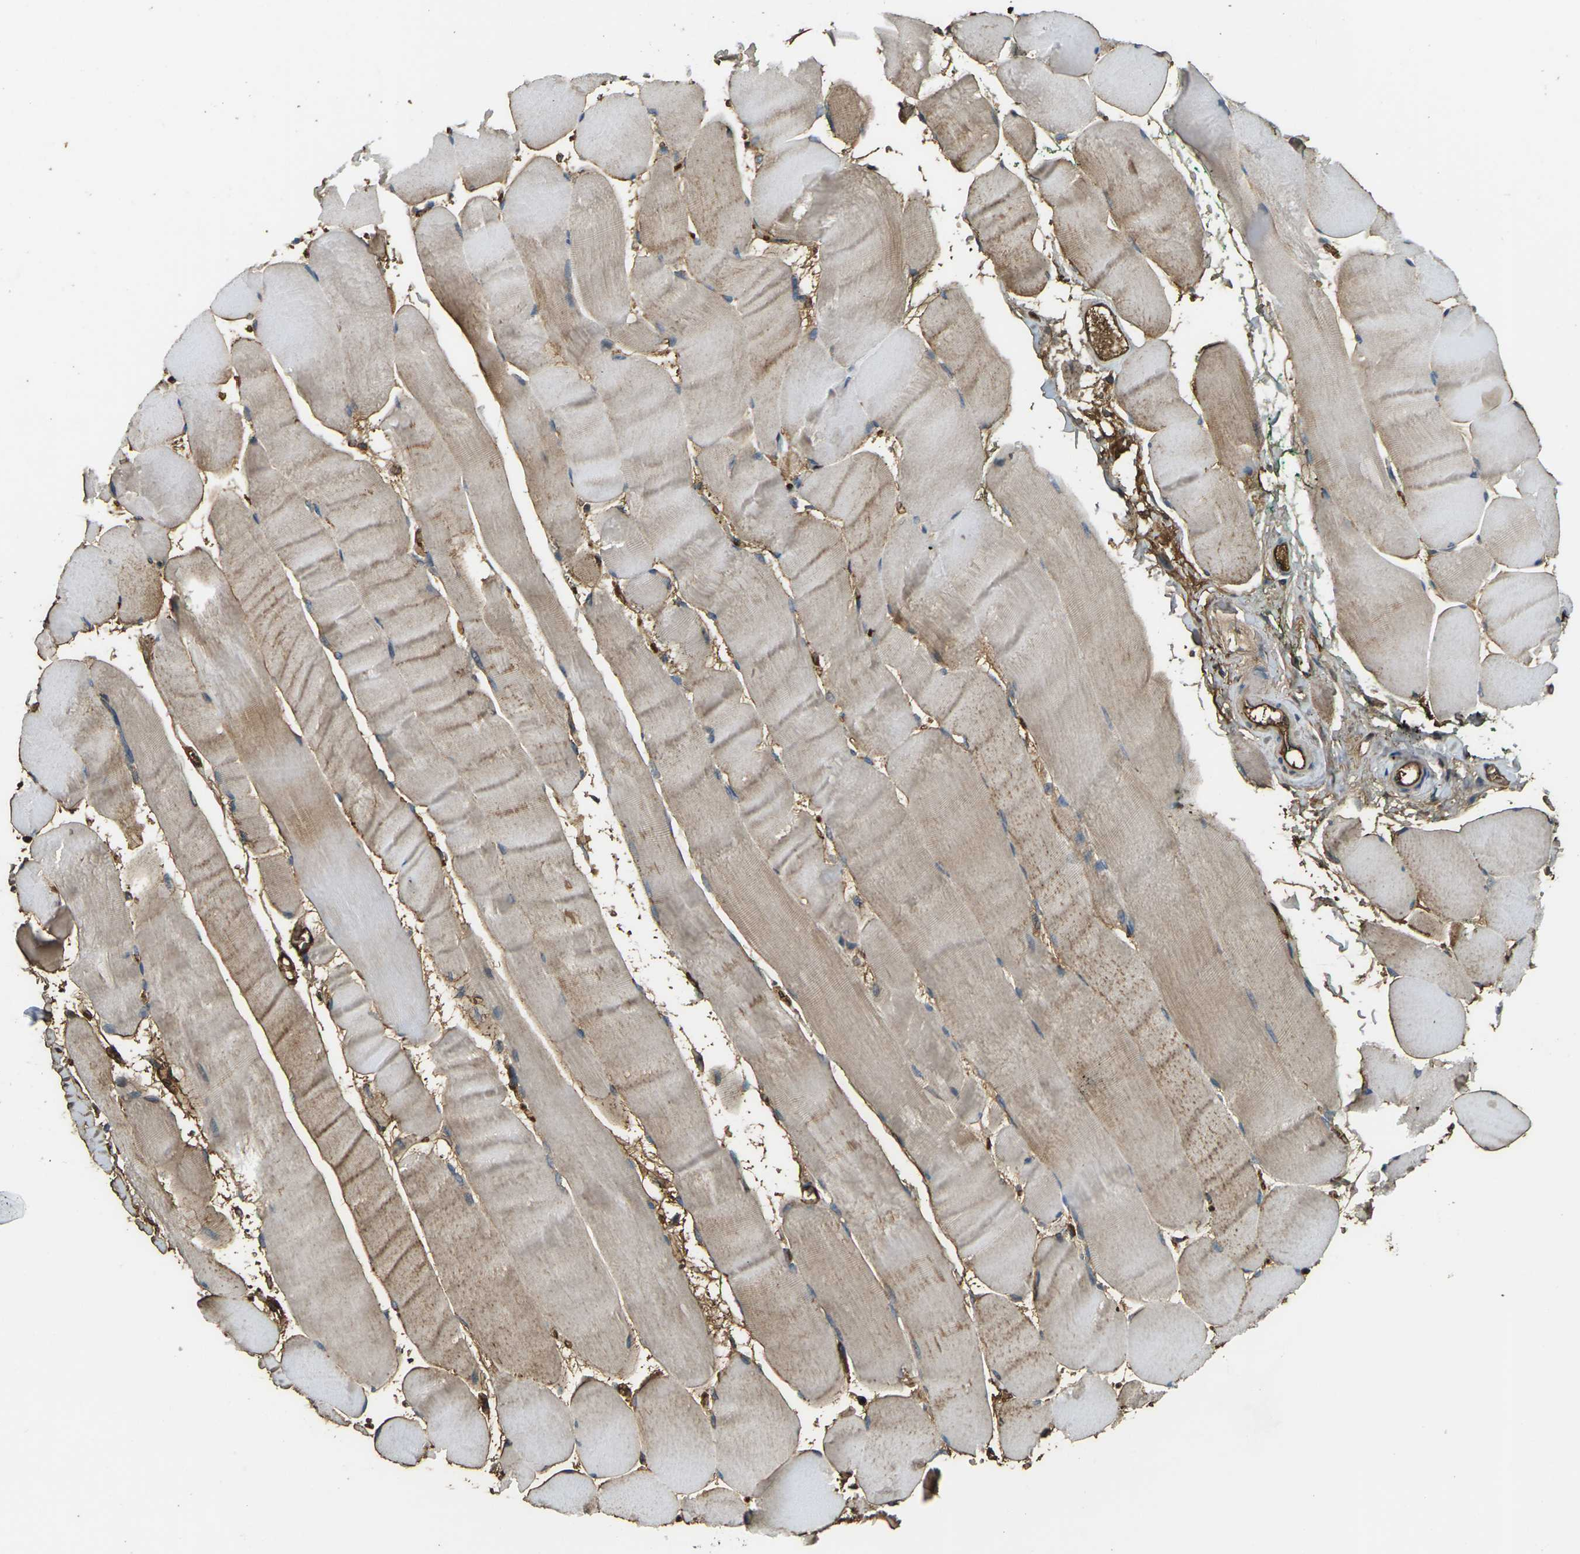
{"staining": {"intensity": "moderate", "quantity": ">75%", "location": "cytoplasmic/membranous"}, "tissue": "skeletal muscle", "cell_type": "Myocytes", "image_type": "normal", "snomed": [{"axis": "morphology", "description": "Normal tissue, NOS"}, {"axis": "morphology", "description": "Squamous cell carcinoma, NOS"}, {"axis": "topography", "description": "Skeletal muscle"}], "caption": "Immunohistochemical staining of normal skeletal muscle reveals medium levels of moderate cytoplasmic/membranous staining in approximately >75% of myocytes. Immunohistochemistry stains the protein in brown and the nuclei are stained blue.", "gene": "CYP1B1", "patient": {"sex": "male", "age": 51}}